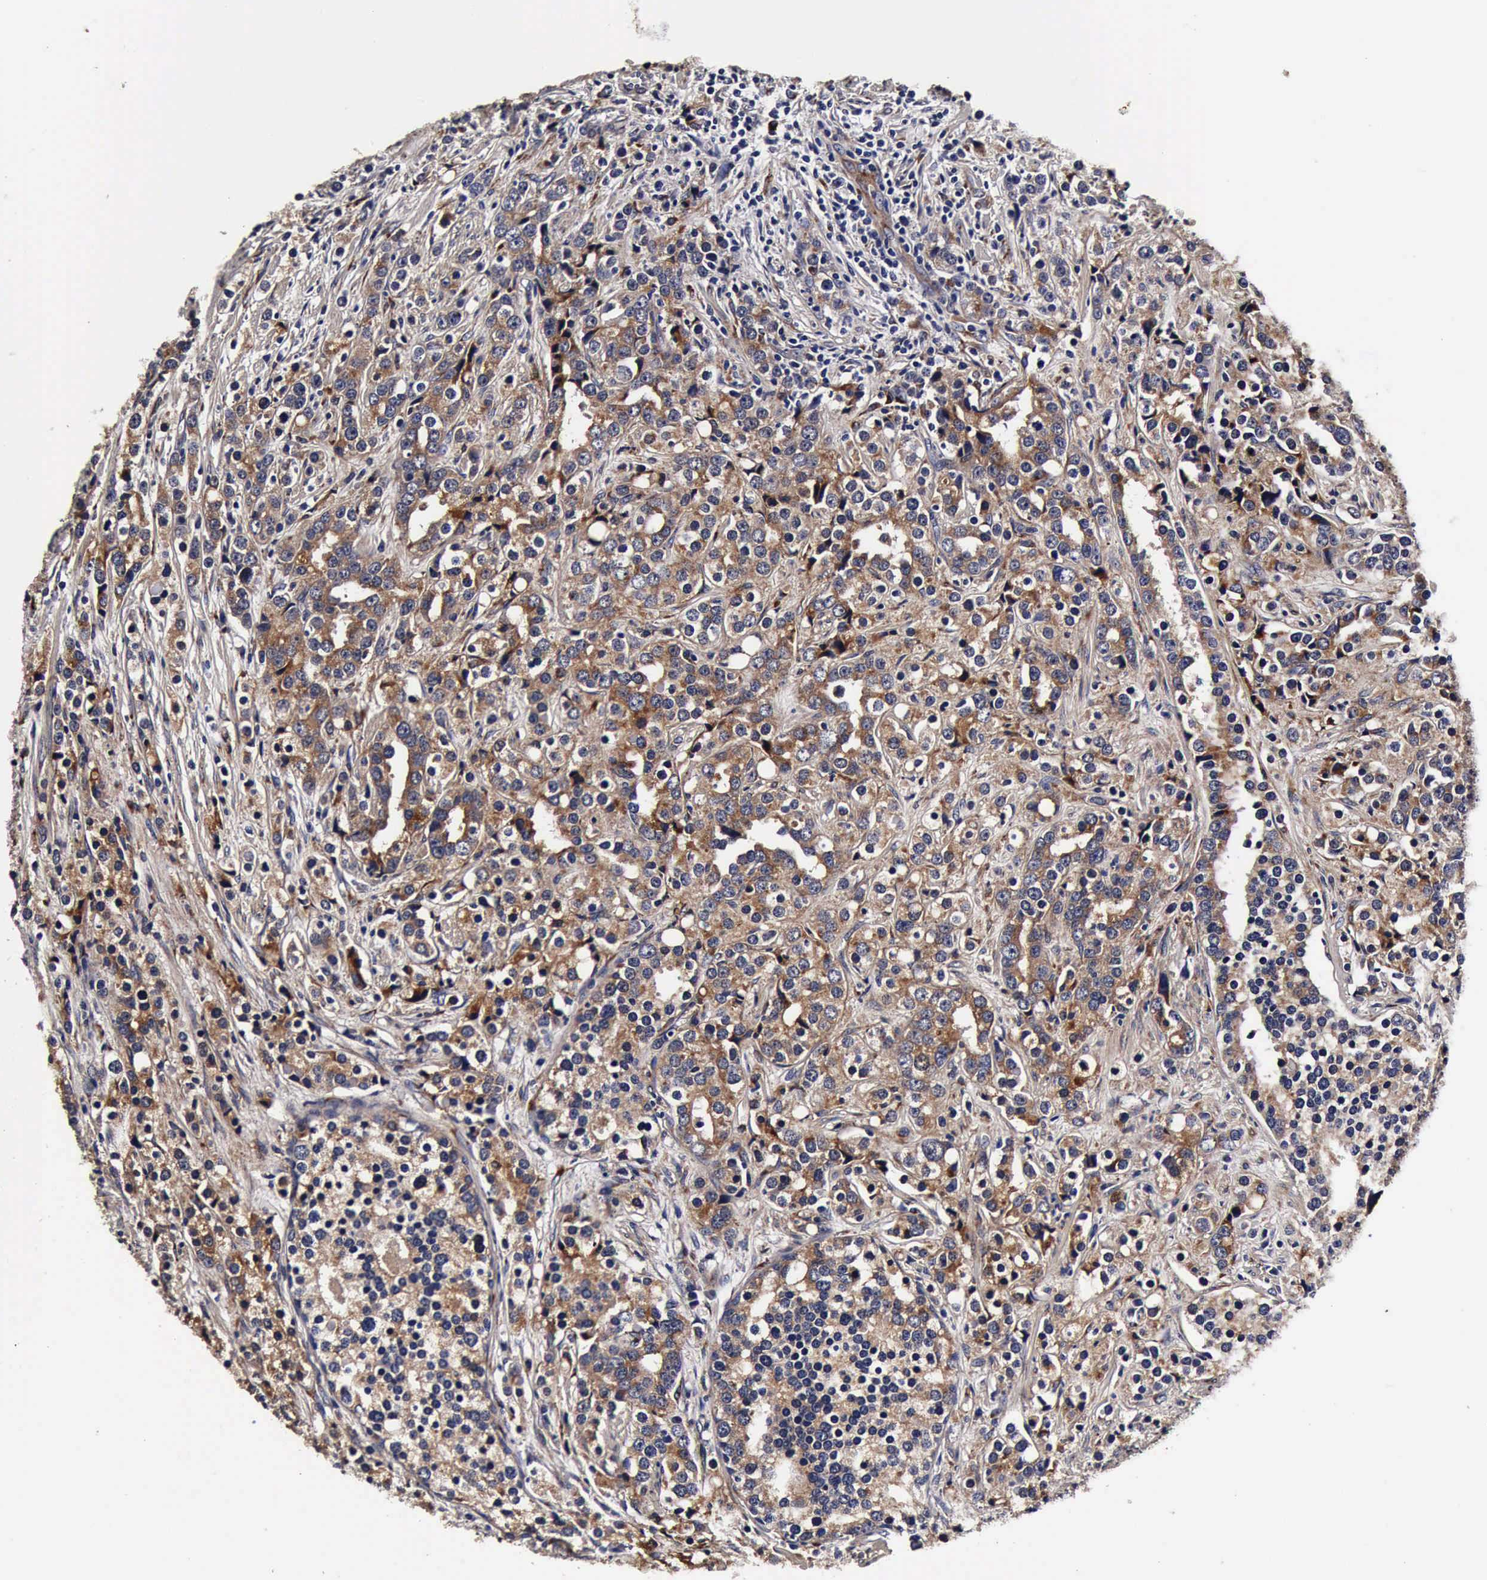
{"staining": {"intensity": "moderate", "quantity": ">75%", "location": "cytoplasmic/membranous"}, "tissue": "prostate cancer", "cell_type": "Tumor cells", "image_type": "cancer", "snomed": [{"axis": "morphology", "description": "Adenocarcinoma, High grade"}, {"axis": "topography", "description": "Prostate"}], "caption": "Tumor cells display moderate cytoplasmic/membranous expression in approximately >75% of cells in prostate adenocarcinoma (high-grade).", "gene": "CST3", "patient": {"sex": "male", "age": 71}}